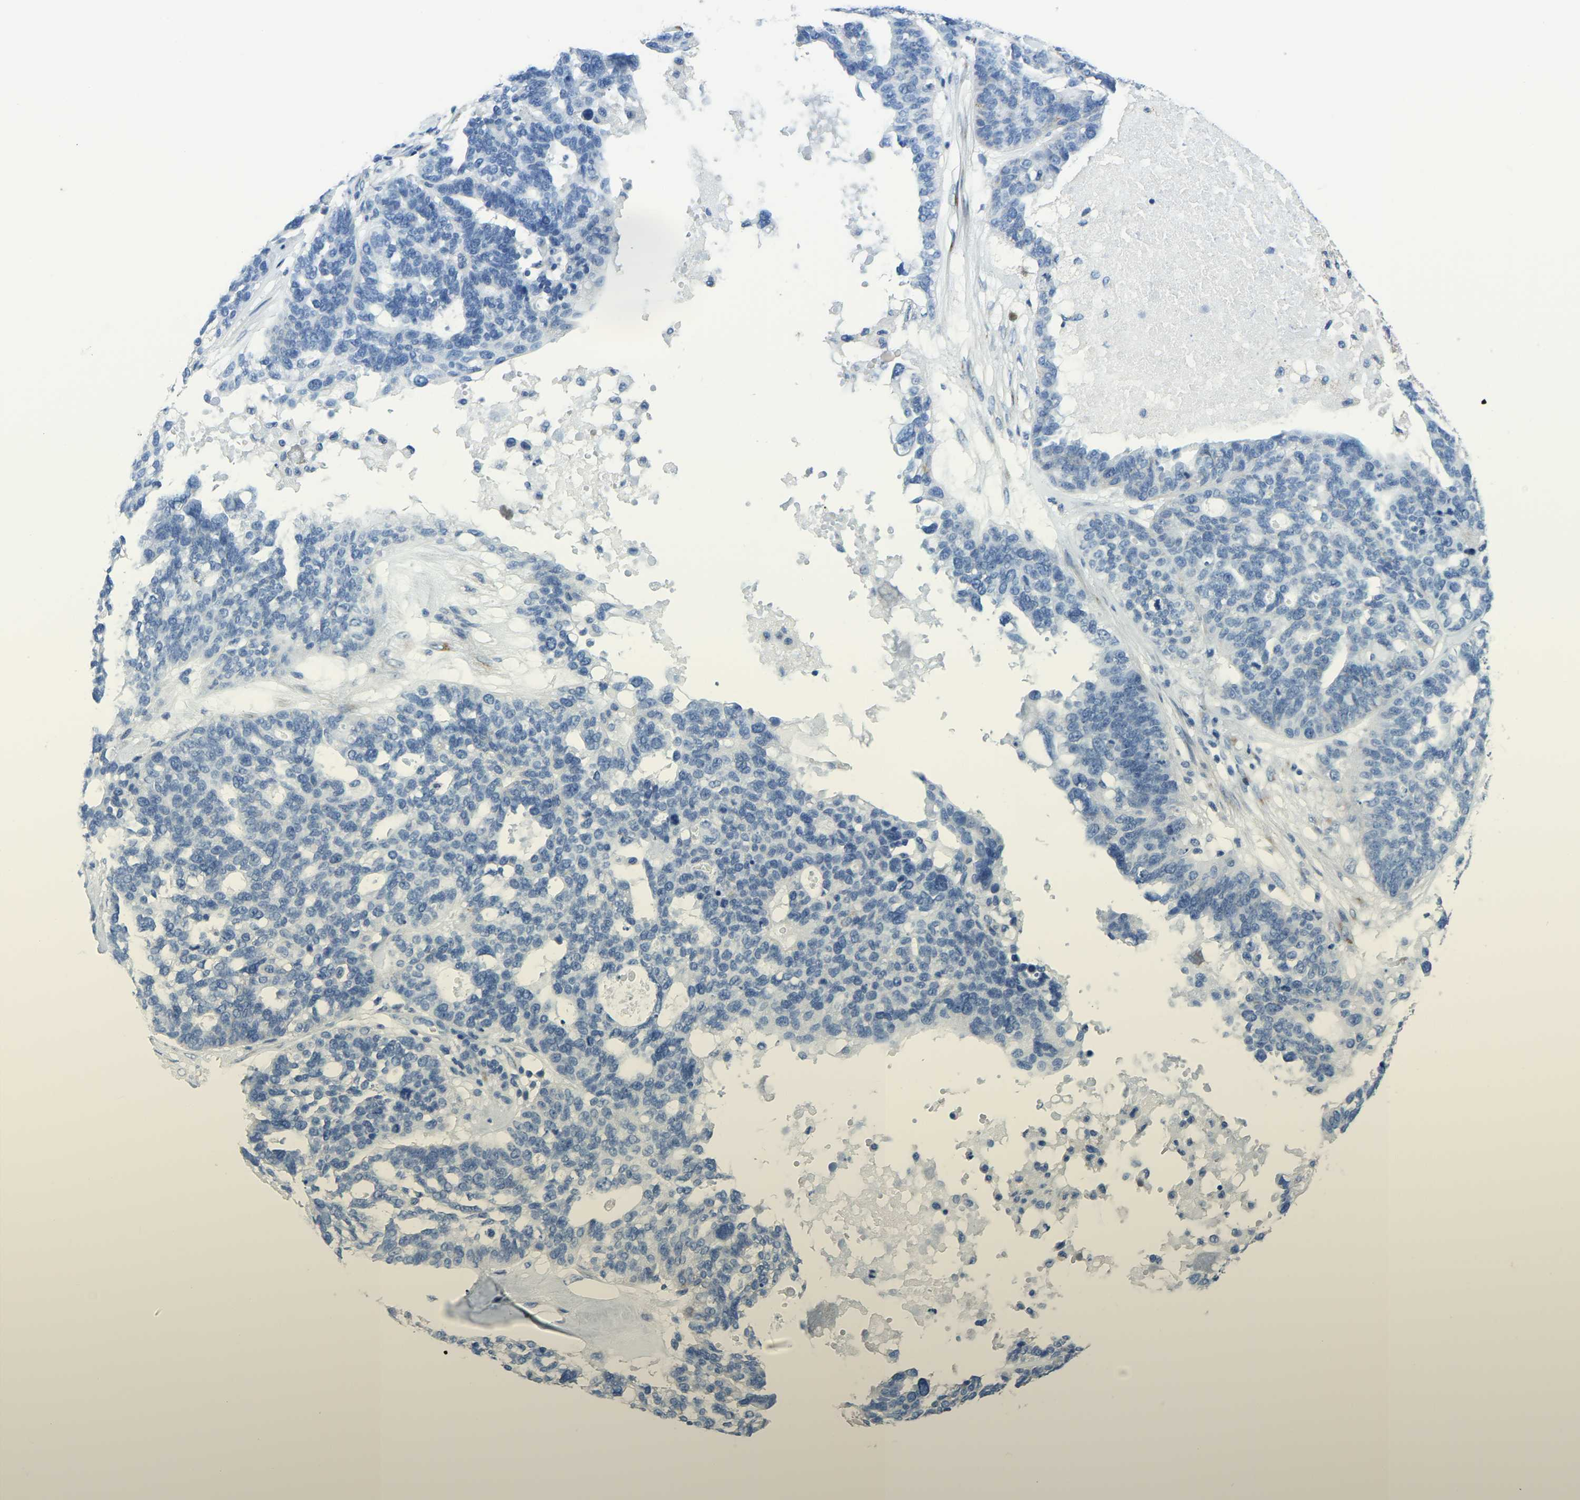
{"staining": {"intensity": "negative", "quantity": "none", "location": "none"}, "tissue": "ovarian cancer", "cell_type": "Tumor cells", "image_type": "cancer", "snomed": [{"axis": "morphology", "description": "Cystadenocarcinoma, serous, NOS"}, {"axis": "topography", "description": "Ovary"}], "caption": "Ovarian cancer (serous cystadenocarcinoma) stained for a protein using immunohistochemistry shows no expression tumor cells.", "gene": "FAM174A", "patient": {"sex": "female", "age": 59}}